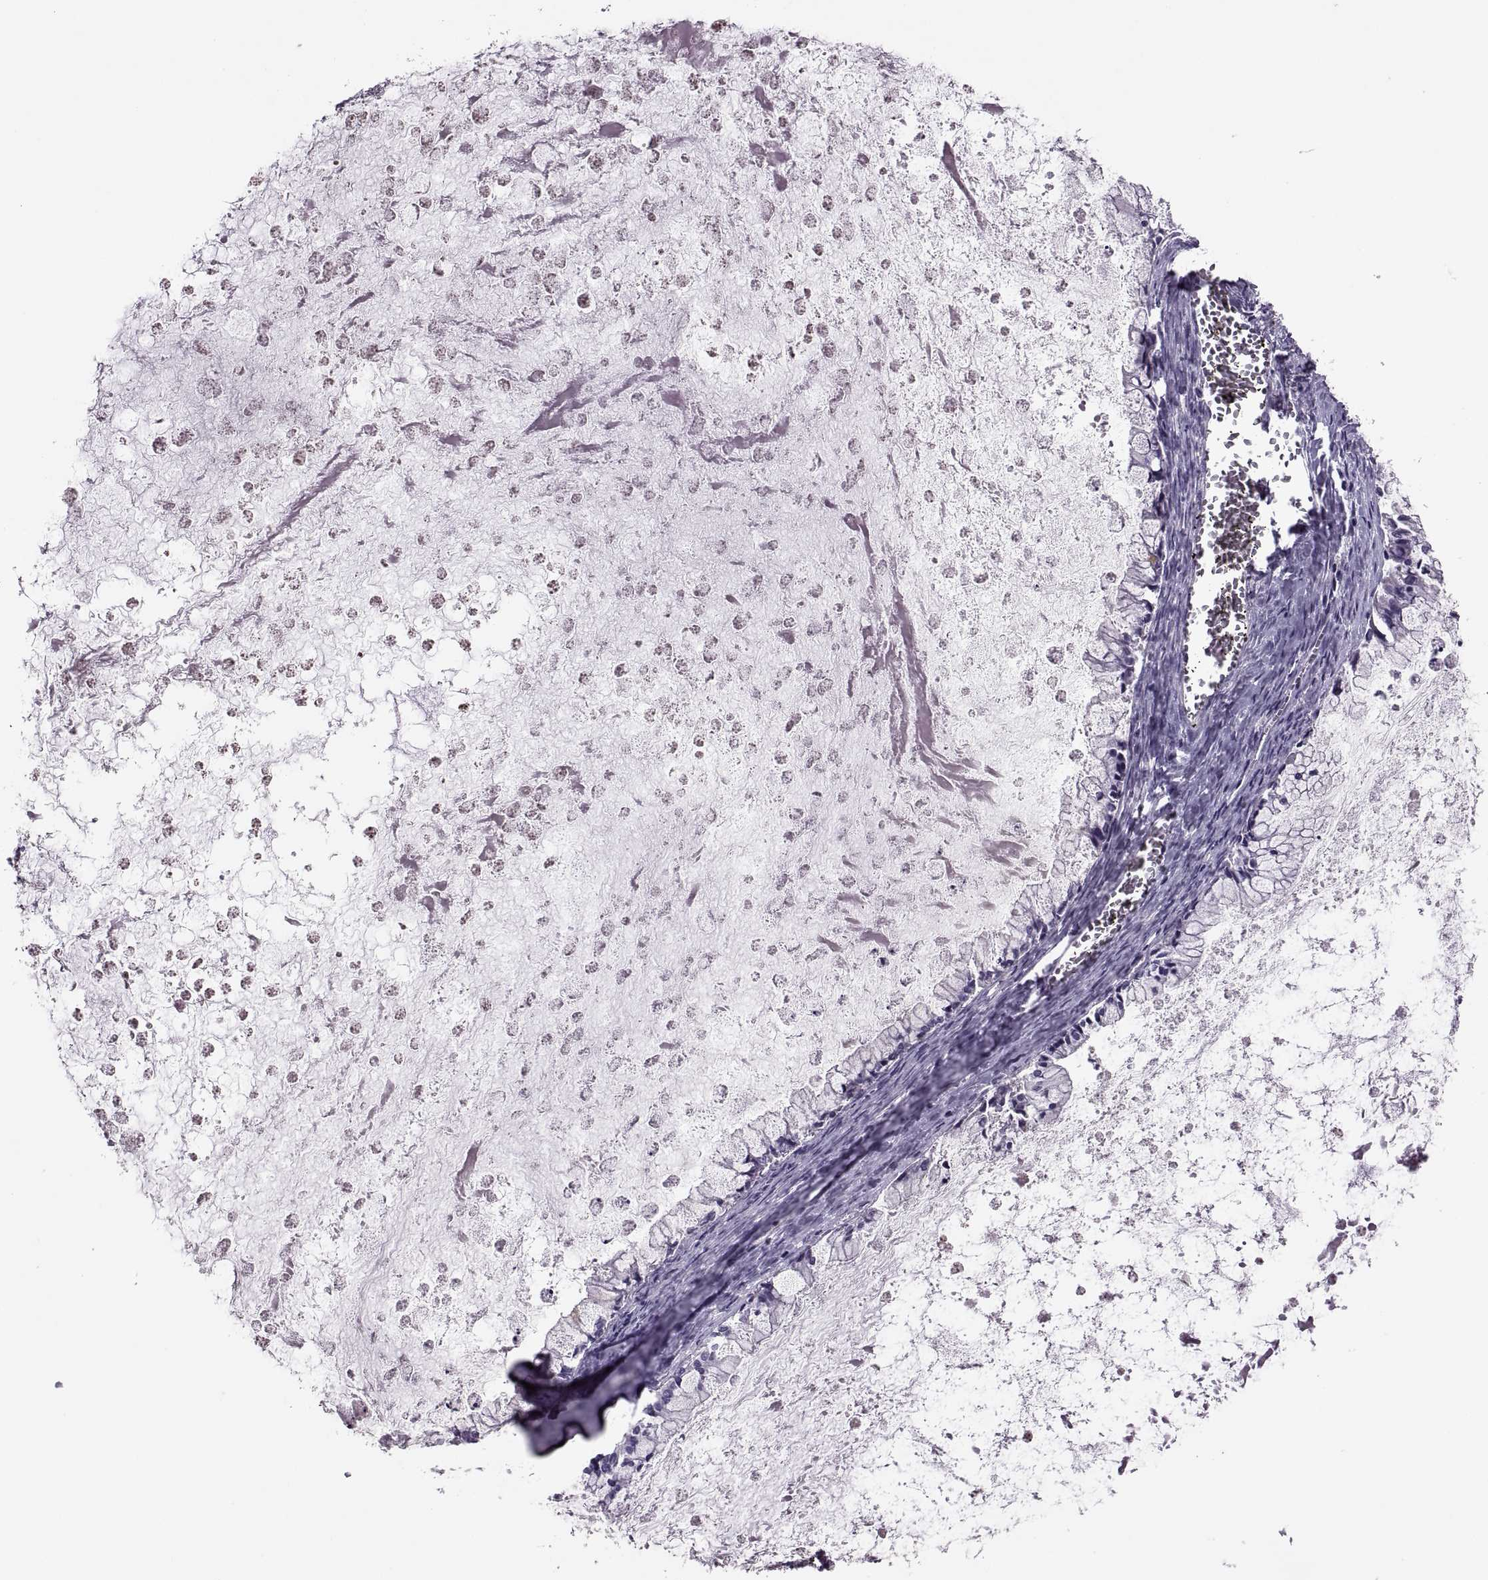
{"staining": {"intensity": "negative", "quantity": "none", "location": "none"}, "tissue": "ovarian cancer", "cell_type": "Tumor cells", "image_type": "cancer", "snomed": [{"axis": "morphology", "description": "Cystadenocarcinoma, mucinous, NOS"}, {"axis": "topography", "description": "Ovary"}], "caption": "A histopathology image of human mucinous cystadenocarcinoma (ovarian) is negative for staining in tumor cells. Brightfield microscopy of IHC stained with DAB (brown) and hematoxylin (blue), captured at high magnification.", "gene": "ODF3", "patient": {"sex": "female", "age": 67}}